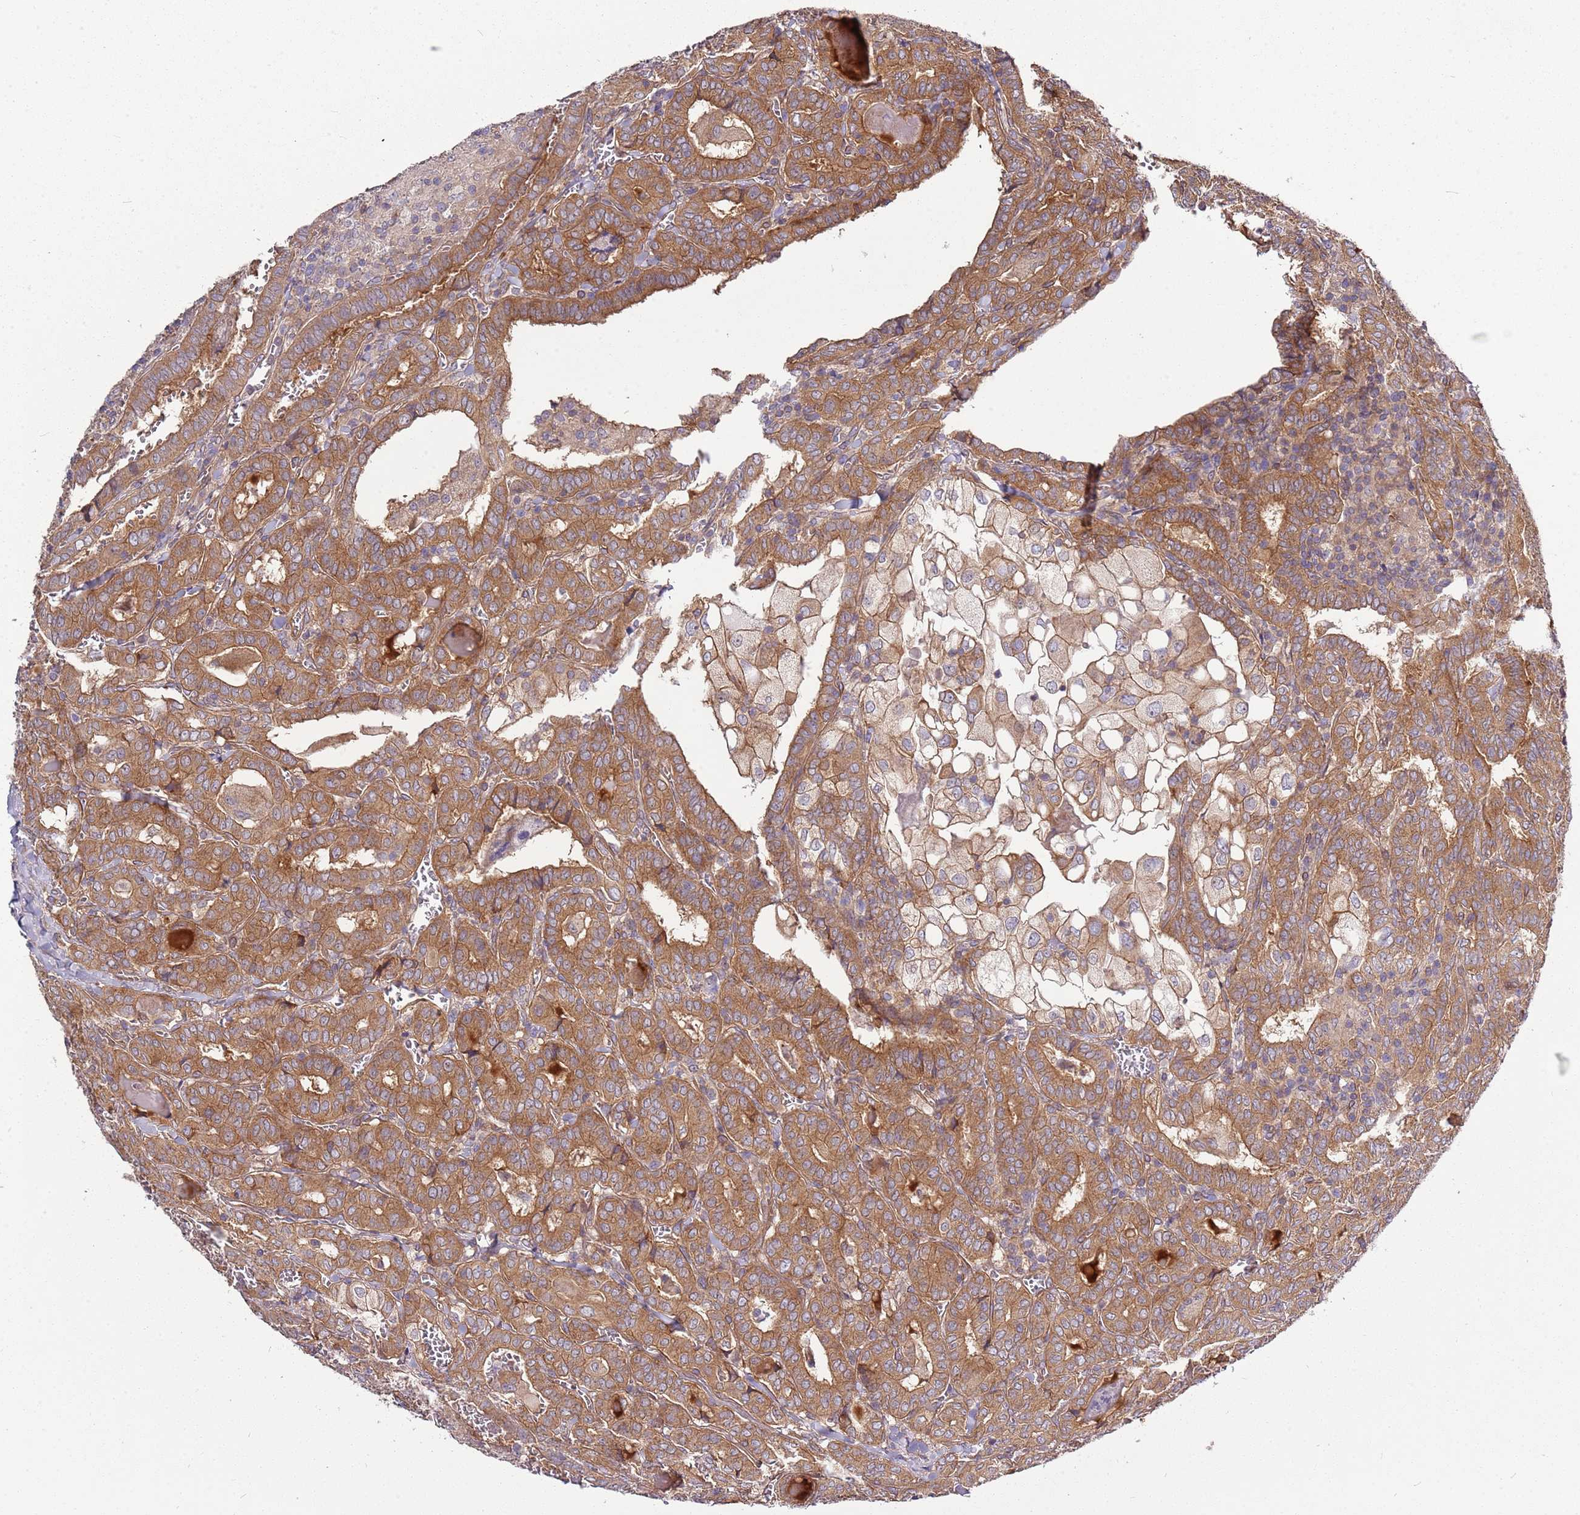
{"staining": {"intensity": "strong", "quantity": ">75%", "location": "cytoplasmic/membranous"}, "tissue": "thyroid cancer", "cell_type": "Tumor cells", "image_type": "cancer", "snomed": [{"axis": "morphology", "description": "Papillary adenocarcinoma, NOS"}, {"axis": "topography", "description": "Thyroid gland"}], "caption": "Human thyroid cancer (papillary adenocarcinoma) stained with a brown dye shows strong cytoplasmic/membranous positive expression in approximately >75% of tumor cells.", "gene": "GNL1", "patient": {"sex": "female", "age": 72}}